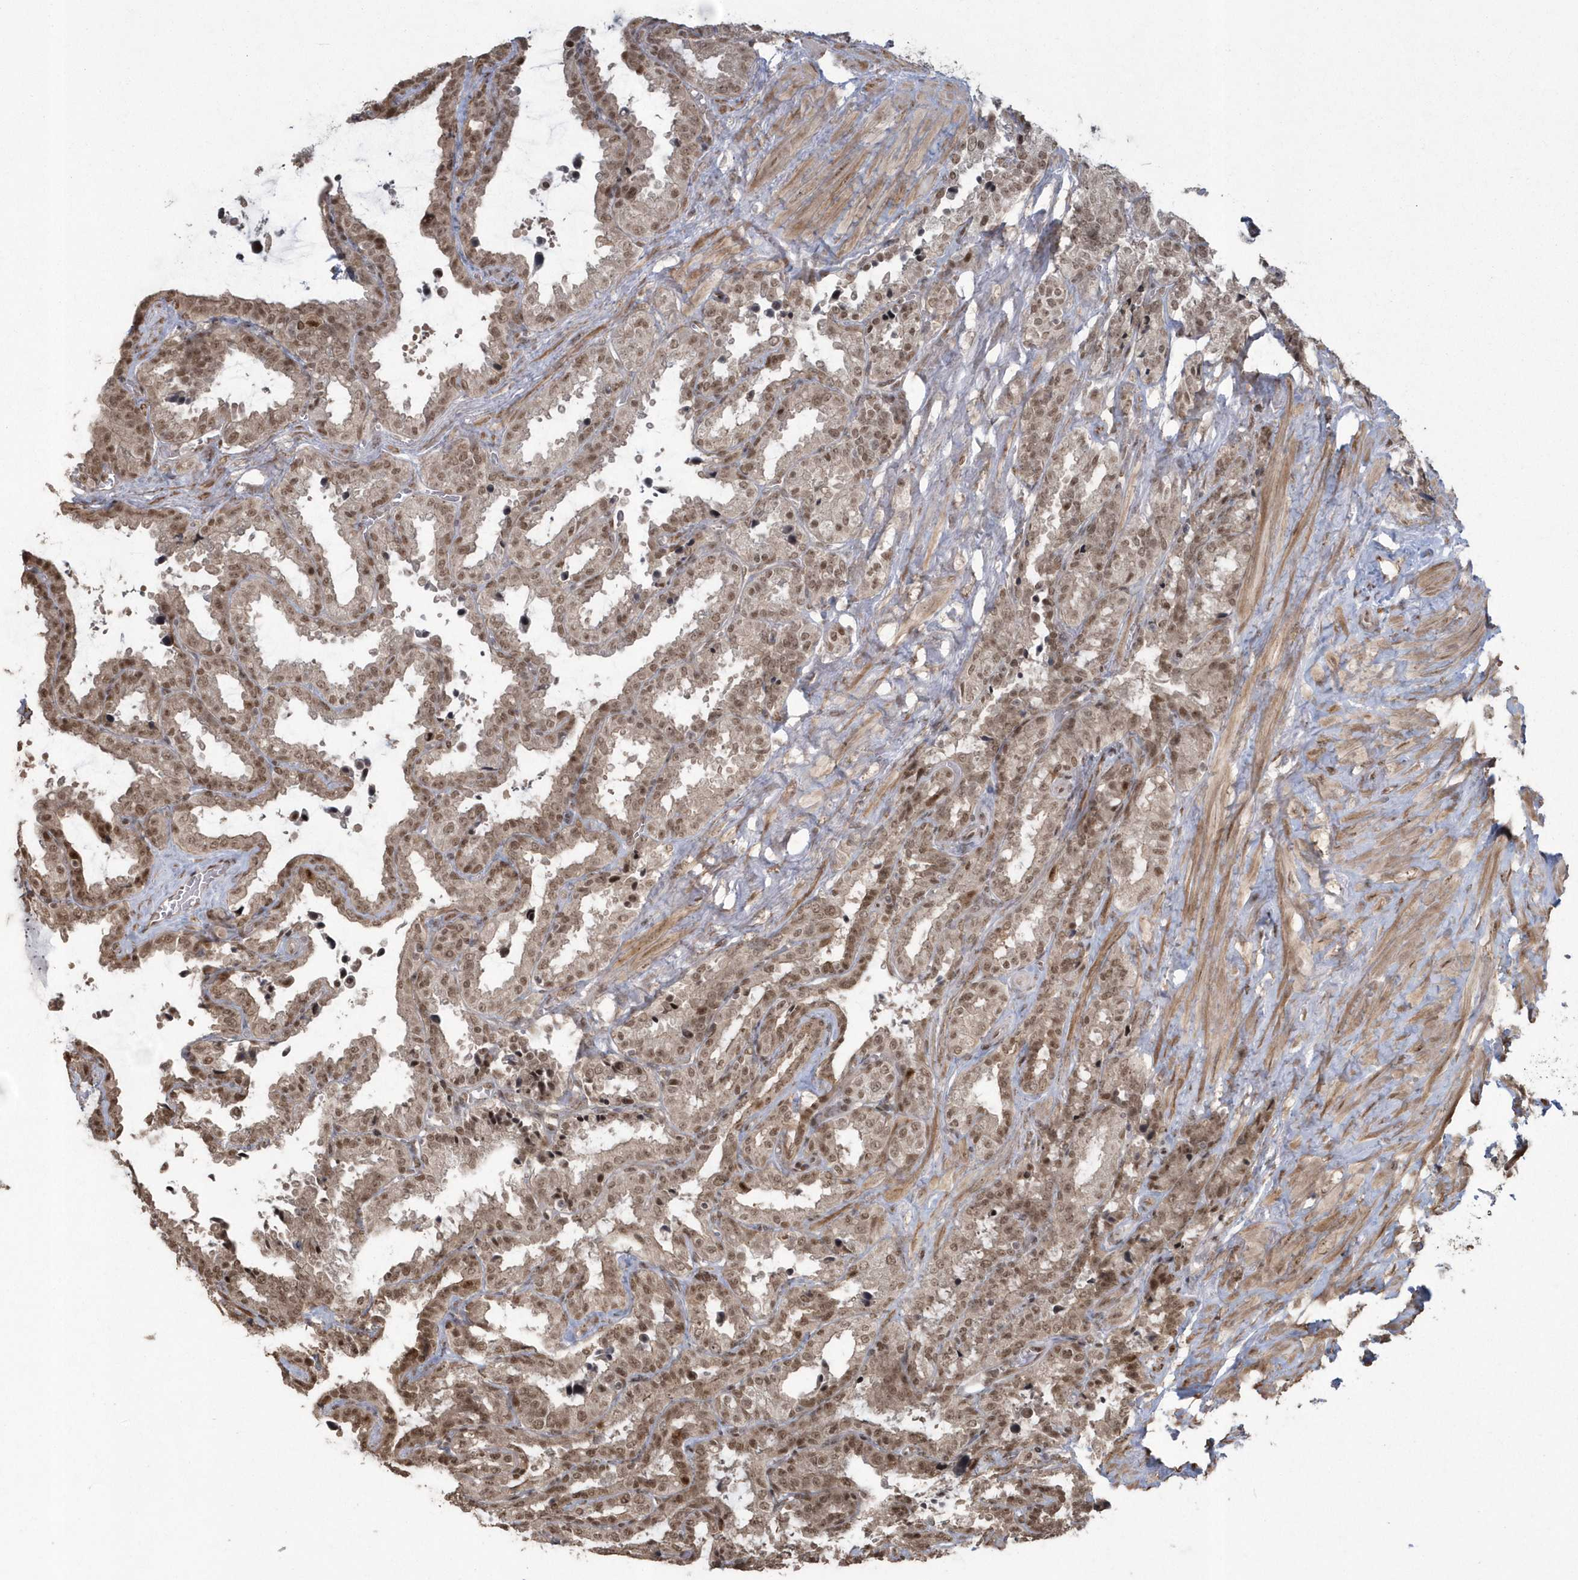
{"staining": {"intensity": "moderate", "quantity": ">75%", "location": "cytoplasmic/membranous,nuclear"}, "tissue": "seminal vesicle", "cell_type": "Glandular cells", "image_type": "normal", "snomed": [{"axis": "morphology", "description": "Normal tissue, NOS"}, {"axis": "topography", "description": "Seminal veicle"}], "caption": "A high-resolution micrograph shows immunohistochemistry (IHC) staining of unremarkable seminal vesicle, which displays moderate cytoplasmic/membranous,nuclear expression in approximately >75% of glandular cells. (DAB (3,3'-diaminobenzidine) = brown stain, brightfield microscopy at high magnification).", "gene": "EPB41L4A", "patient": {"sex": "male", "age": 46}}